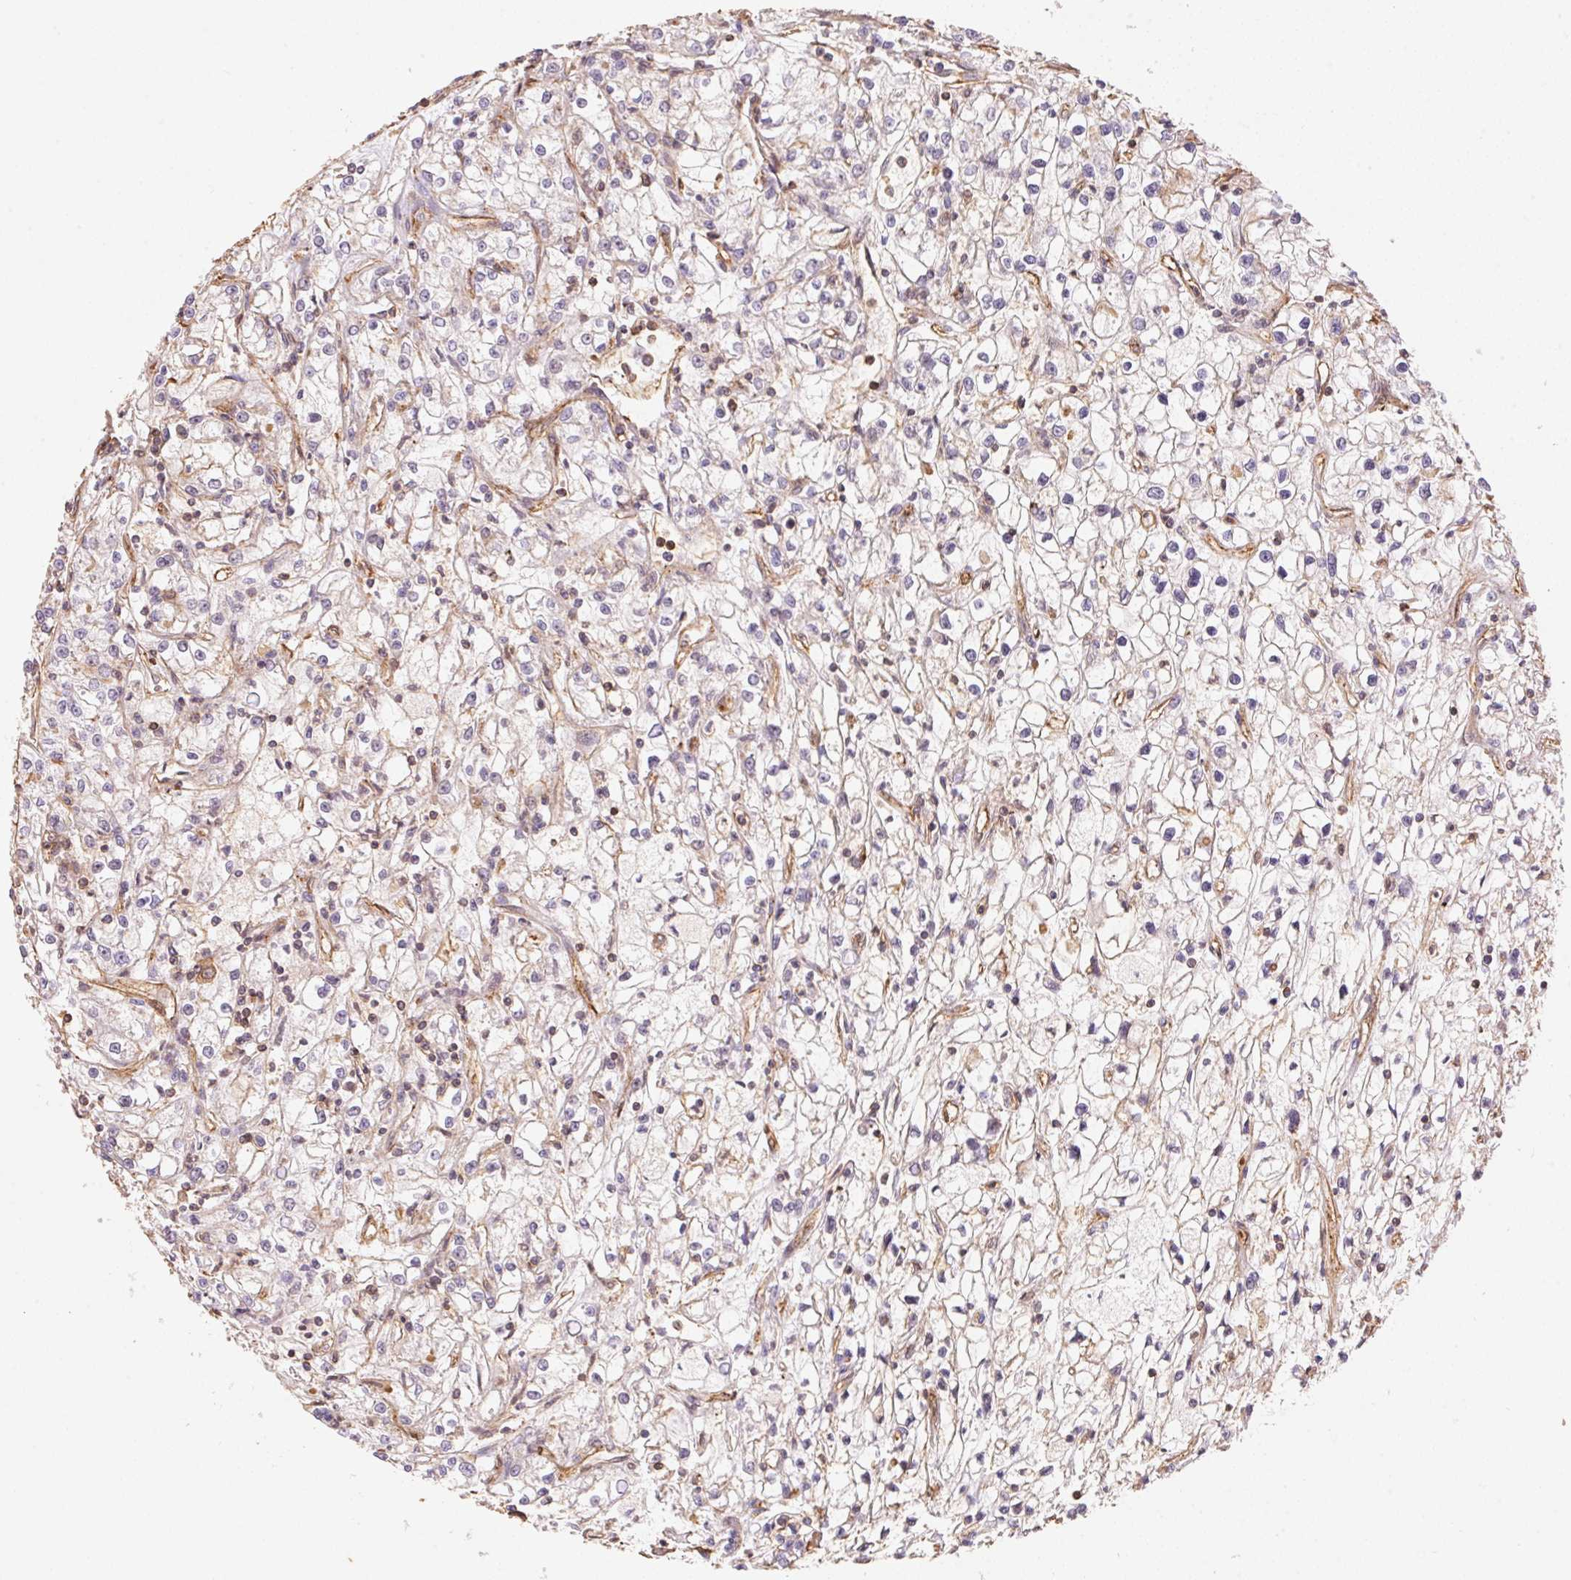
{"staining": {"intensity": "negative", "quantity": "none", "location": "none"}, "tissue": "renal cancer", "cell_type": "Tumor cells", "image_type": "cancer", "snomed": [{"axis": "morphology", "description": "Adenocarcinoma, NOS"}, {"axis": "topography", "description": "Kidney"}], "caption": "The image shows no staining of tumor cells in renal cancer.", "gene": "FRAS1", "patient": {"sex": "female", "age": 59}}